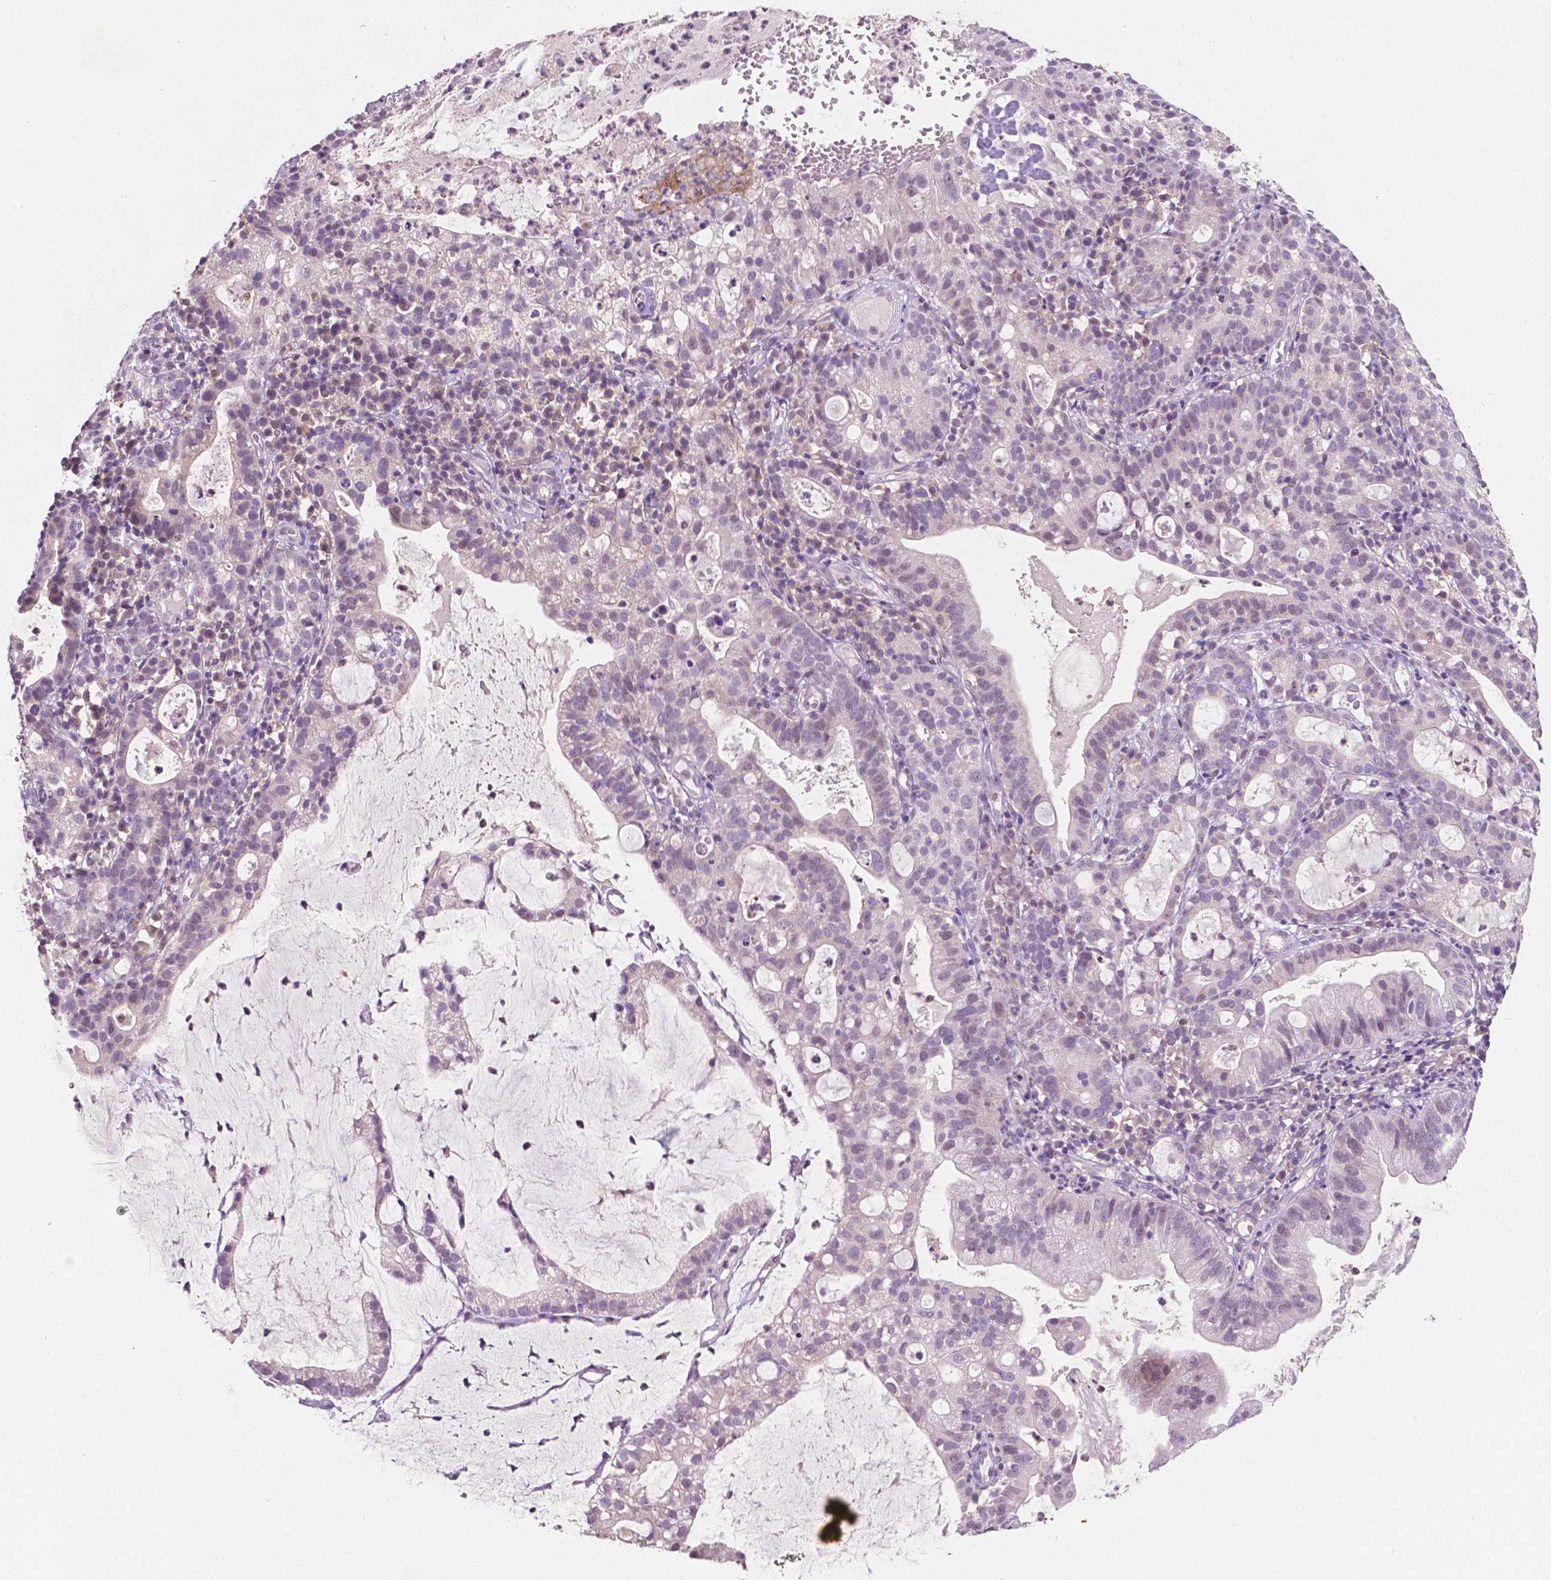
{"staining": {"intensity": "negative", "quantity": "none", "location": "none"}, "tissue": "cervical cancer", "cell_type": "Tumor cells", "image_type": "cancer", "snomed": [{"axis": "morphology", "description": "Adenocarcinoma, NOS"}, {"axis": "topography", "description": "Cervix"}], "caption": "Human cervical adenocarcinoma stained for a protein using immunohistochemistry reveals no expression in tumor cells.", "gene": "TM6SF2", "patient": {"sex": "female", "age": 41}}